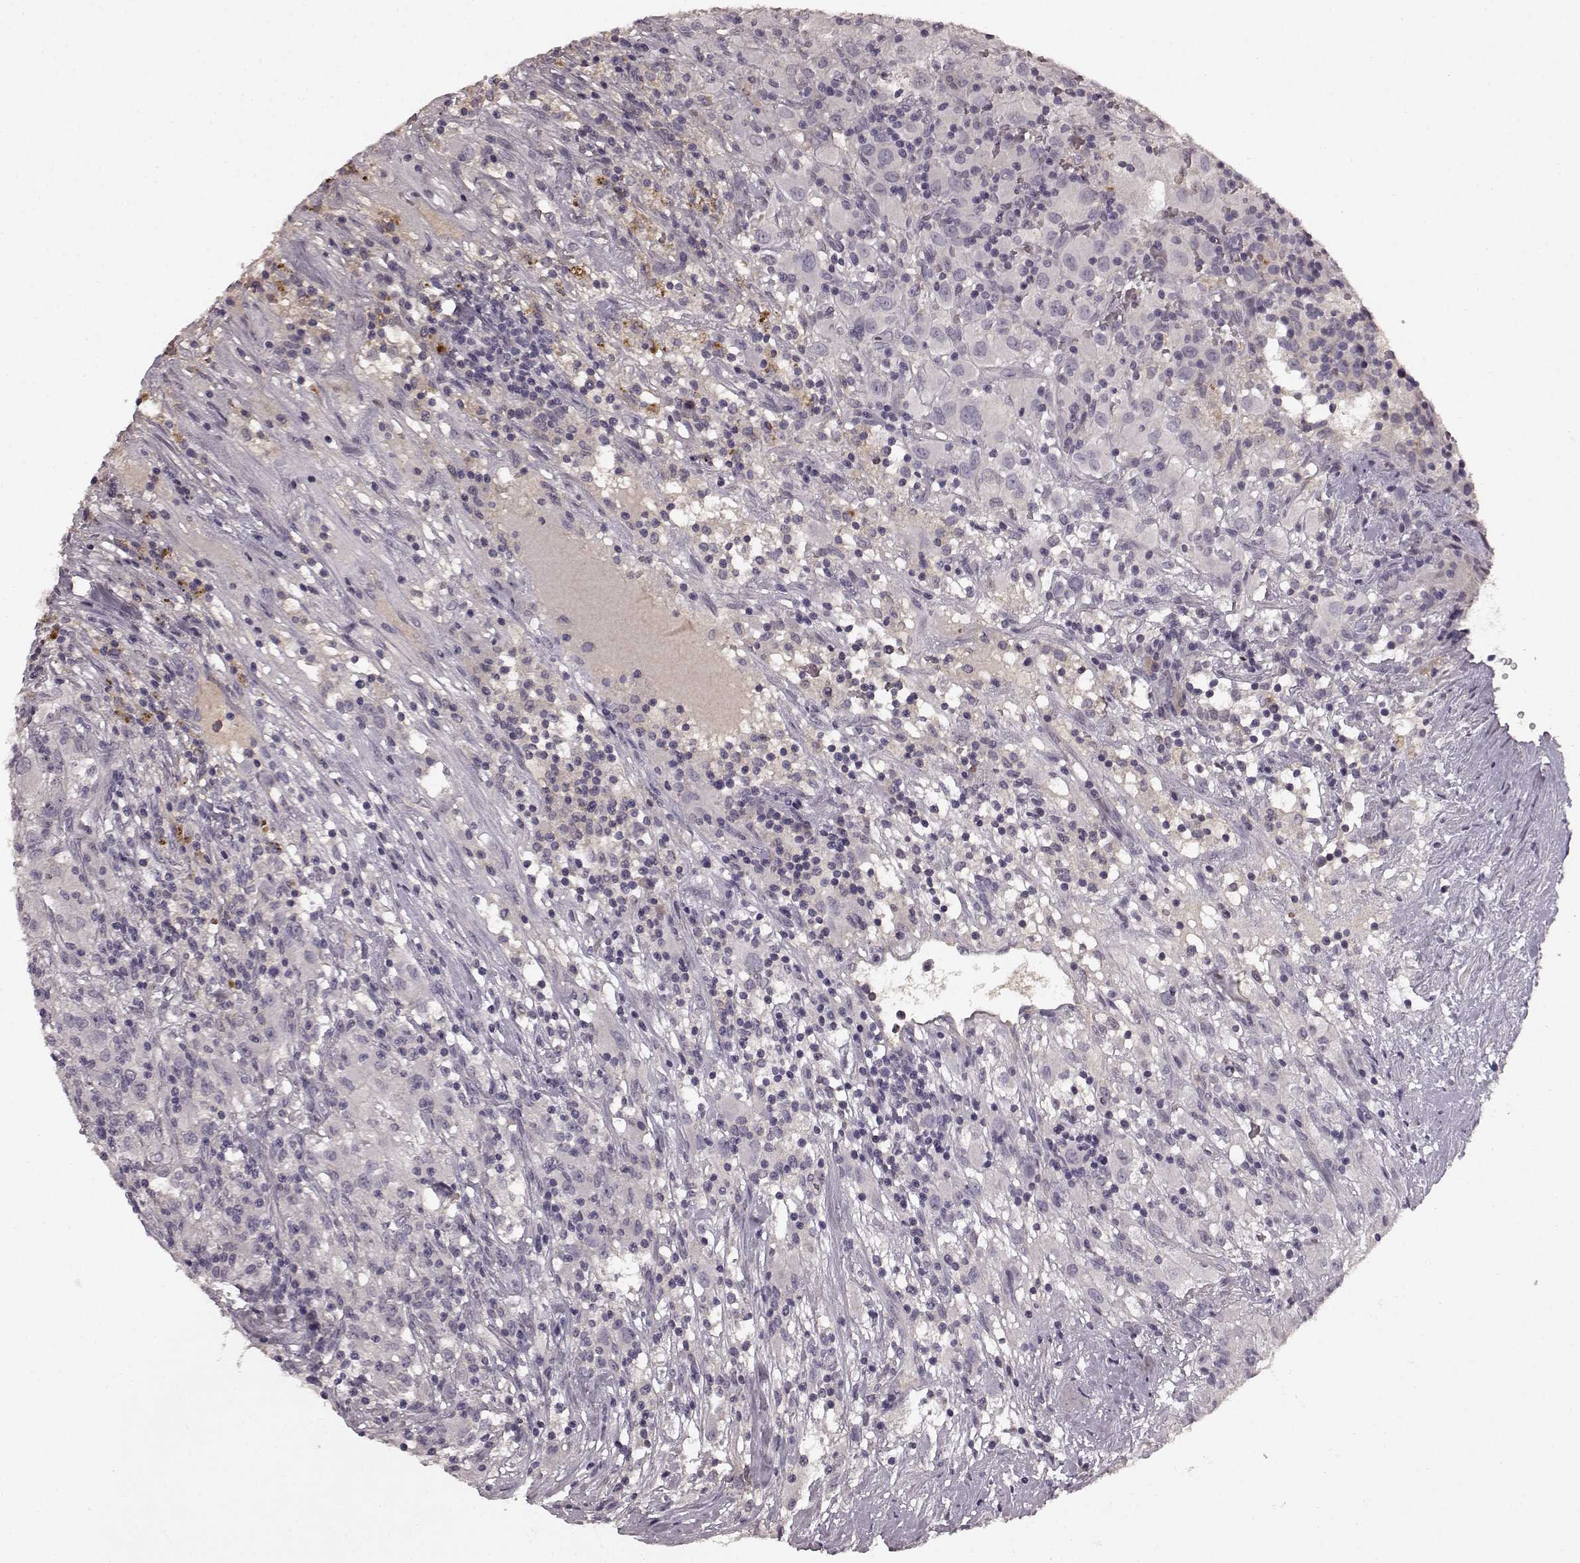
{"staining": {"intensity": "negative", "quantity": "none", "location": "none"}, "tissue": "renal cancer", "cell_type": "Tumor cells", "image_type": "cancer", "snomed": [{"axis": "morphology", "description": "Adenocarcinoma, NOS"}, {"axis": "topography", "description": "Kidney"}], "caption": "High magnification brightfield microscopy of adenocarcinoma (renal) stained with DAB (3,3'-diaminobenzidine) (brown) and counterstained with hematoxylin (blue): tumor cells show no significant expression.", "gene": "SLC22A18", "patient": {"sex": "female", "age": 67}}